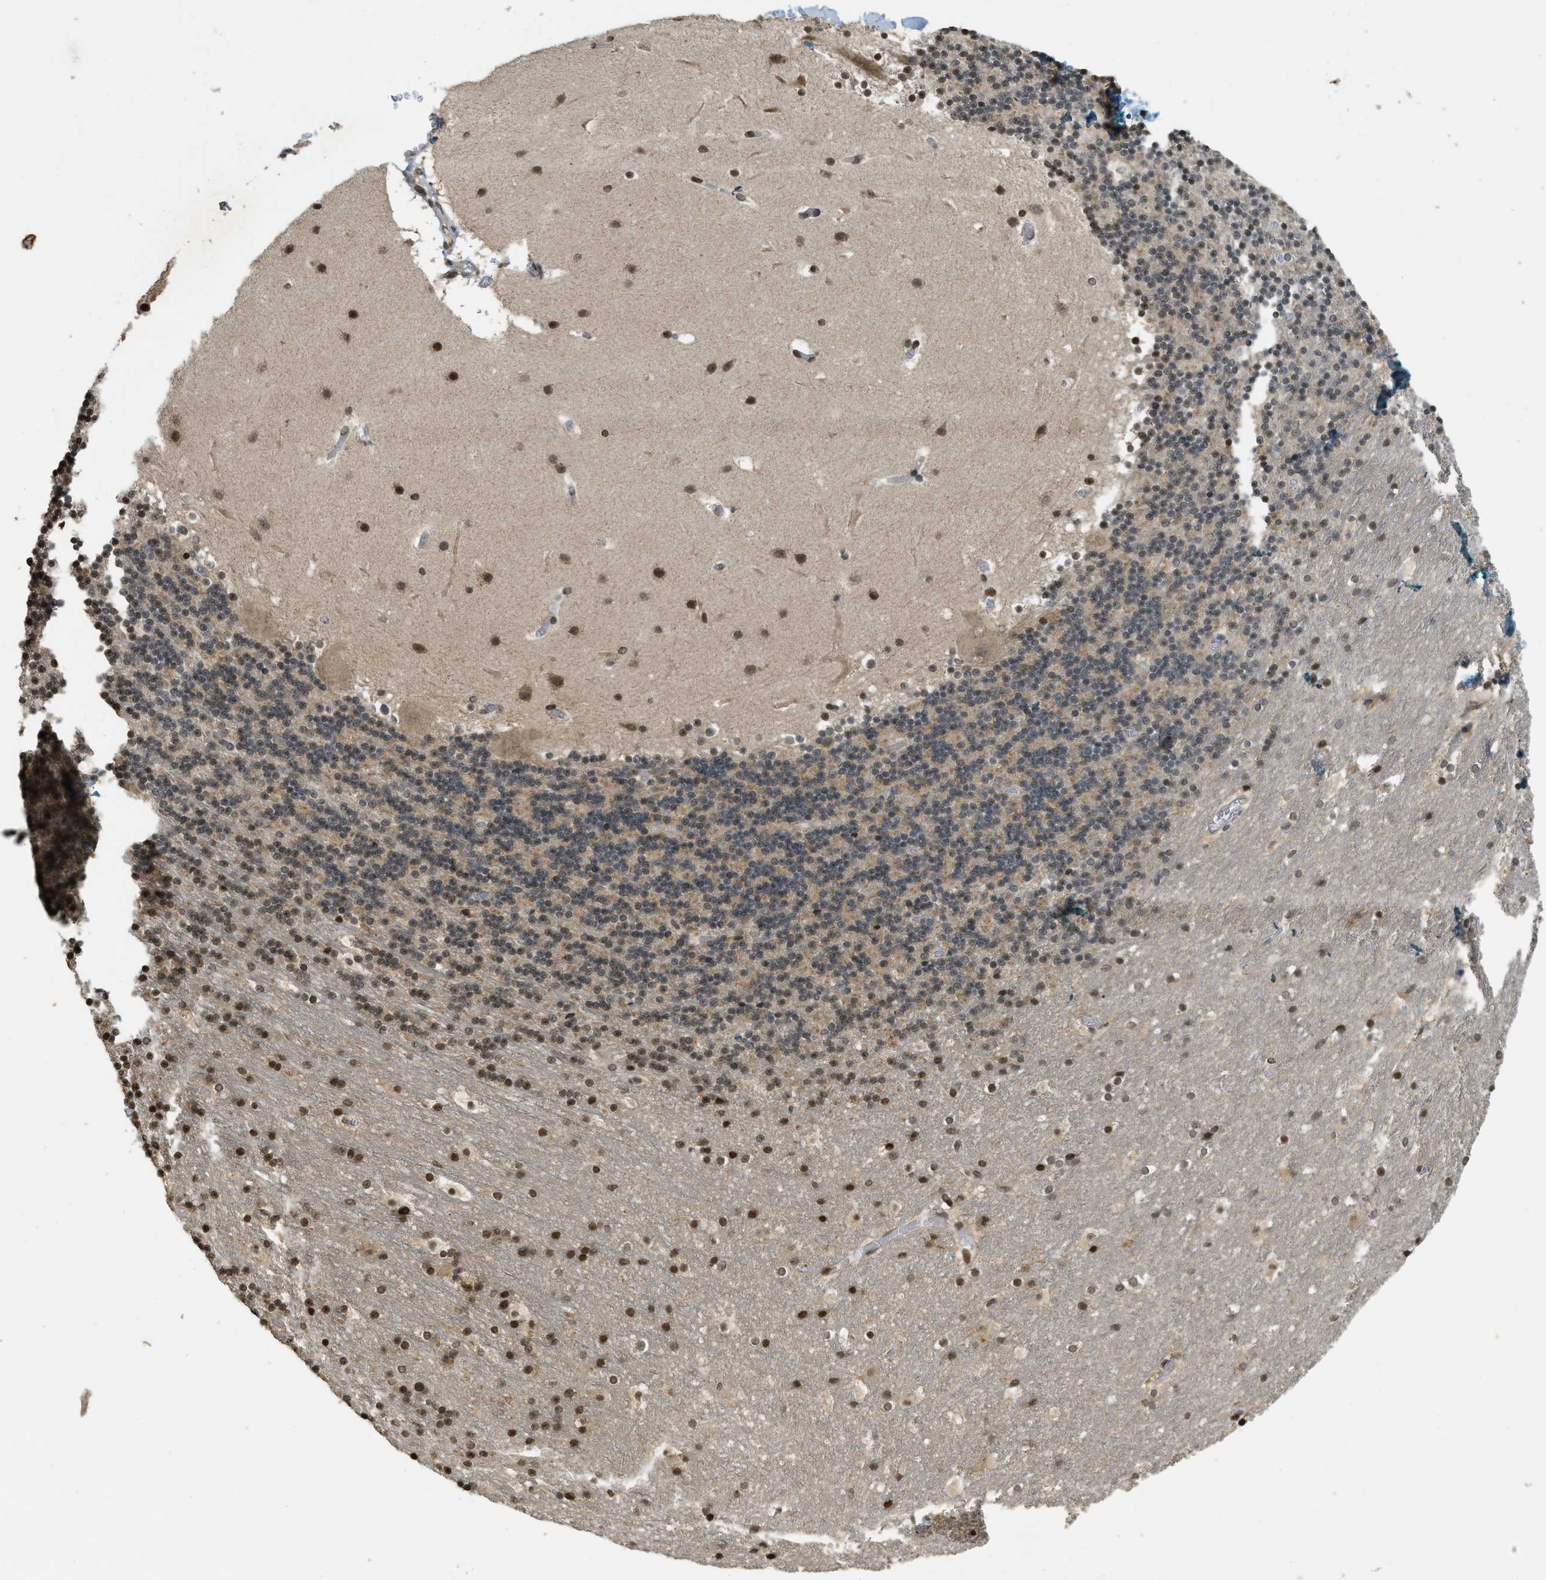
{"staining": {"intensity": "moderate", "quantity": "<25%", "location": "cytoplasmic/membranous"}, "tissue": "cerebellum", "cell_type": "Cells in granular layer", "image_type": "normal", "snomed": [{"axis": "morphology", "description": "Normal tissue, NOS"}, {"axis": "topography", "description": "Cerebellum"}], "caption": "Immunohistochemical staining of unremarkable human cerebellum demonstrates moderate cytoplasmic/membranous protein staining in about <25% of cells in granular layer. Immunohistochemistry stains the protein of interest in brown and the nuclei are stained blue.", "gene": "SIAH1", "patient": {"sex": "male", "age": 45}}